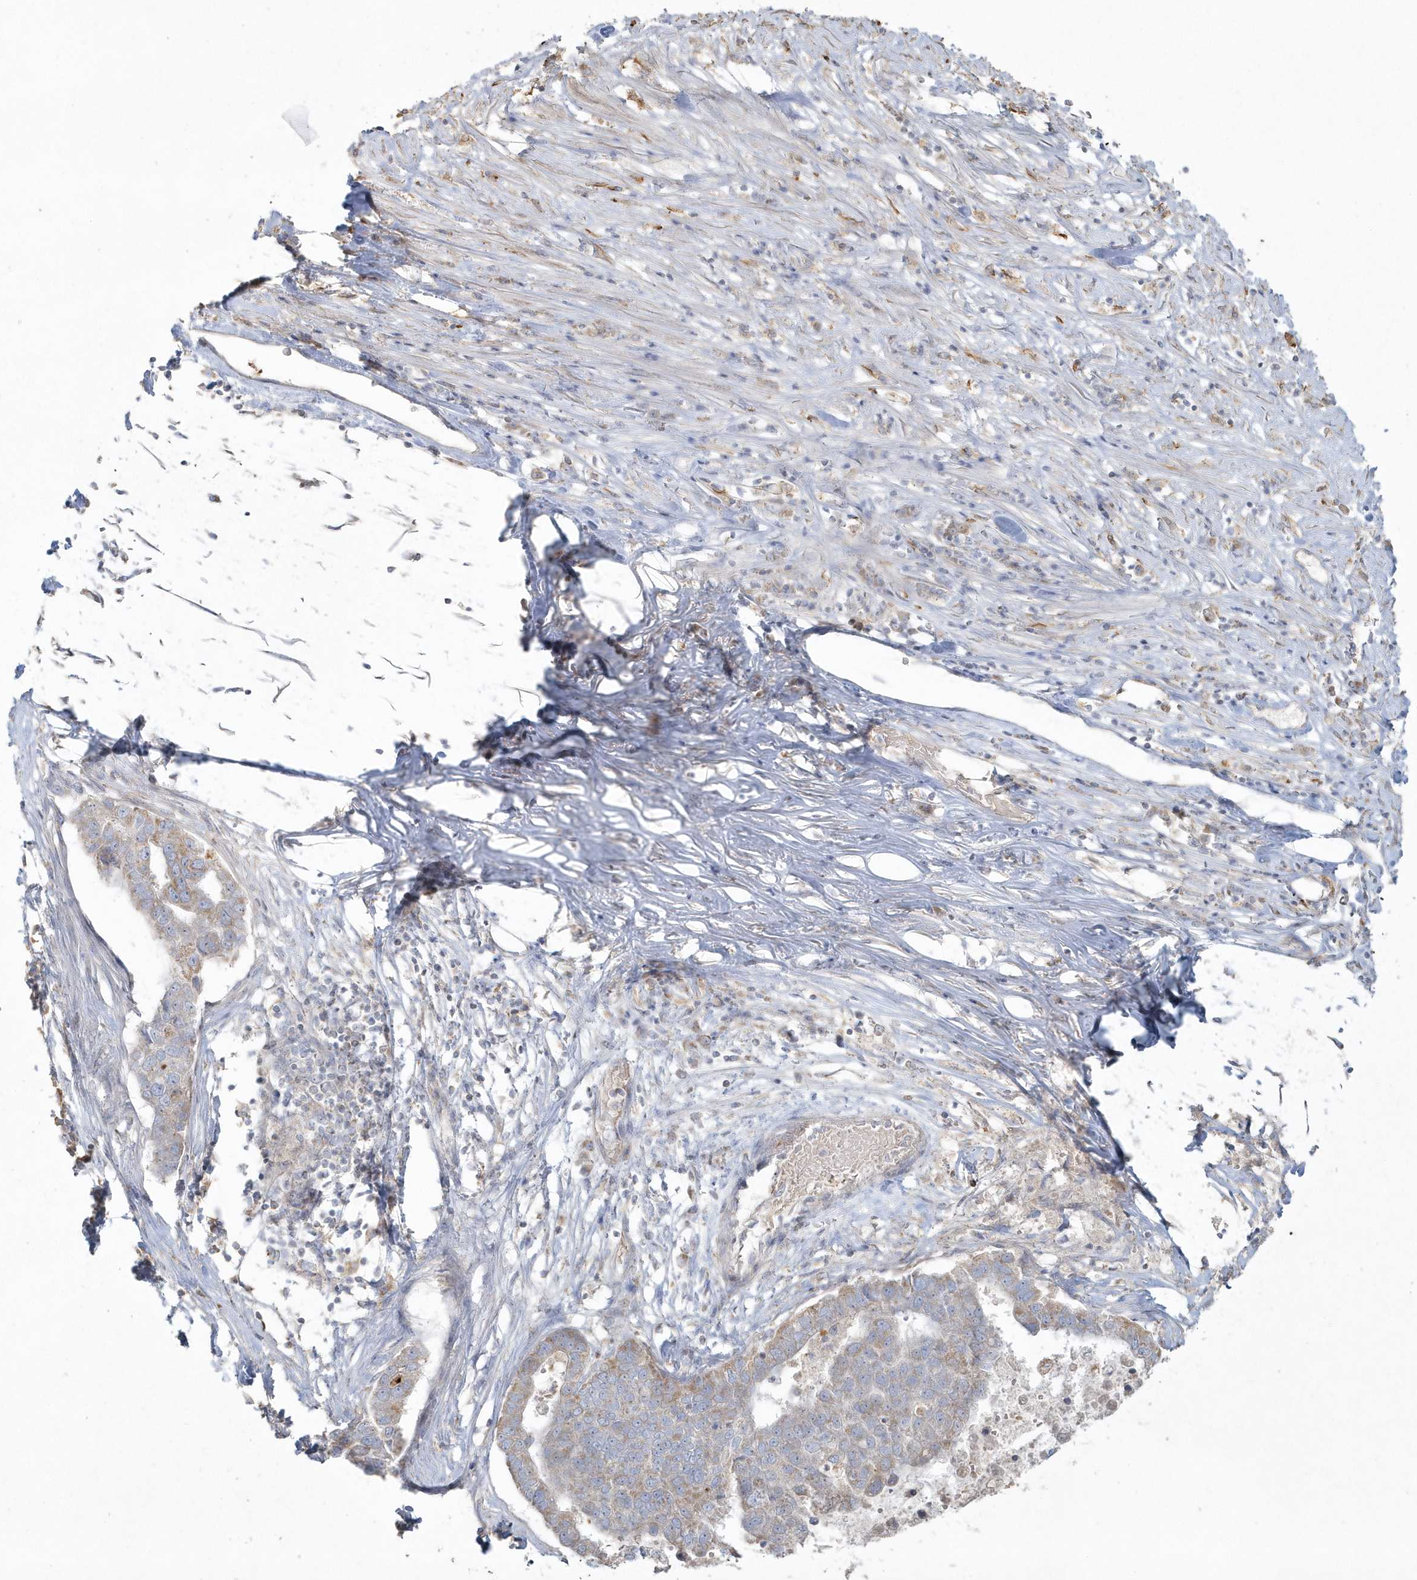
{"staining": {"intensity": "weak", "quantity": "25%-75%", "location": "cytoplasmic/membranous"}, "tissue": "pancreatic cancer", "cell_type": "Tumor cells", "image_type": "cancer", "snomed": [{"axis": "morphology", "description": "Adenocarcinoma, NOS"}, {"axis": "topography", "description": "Pancreas"}], "caption": "This is an image of immunohistochemistry staining of pancreatic adenocarcinoma, which shows weak staining in the cytoplasmic/membranous of tumor cells.", "gene": "BLTP3A", "patient": {"sex": "female", "age": 61}}